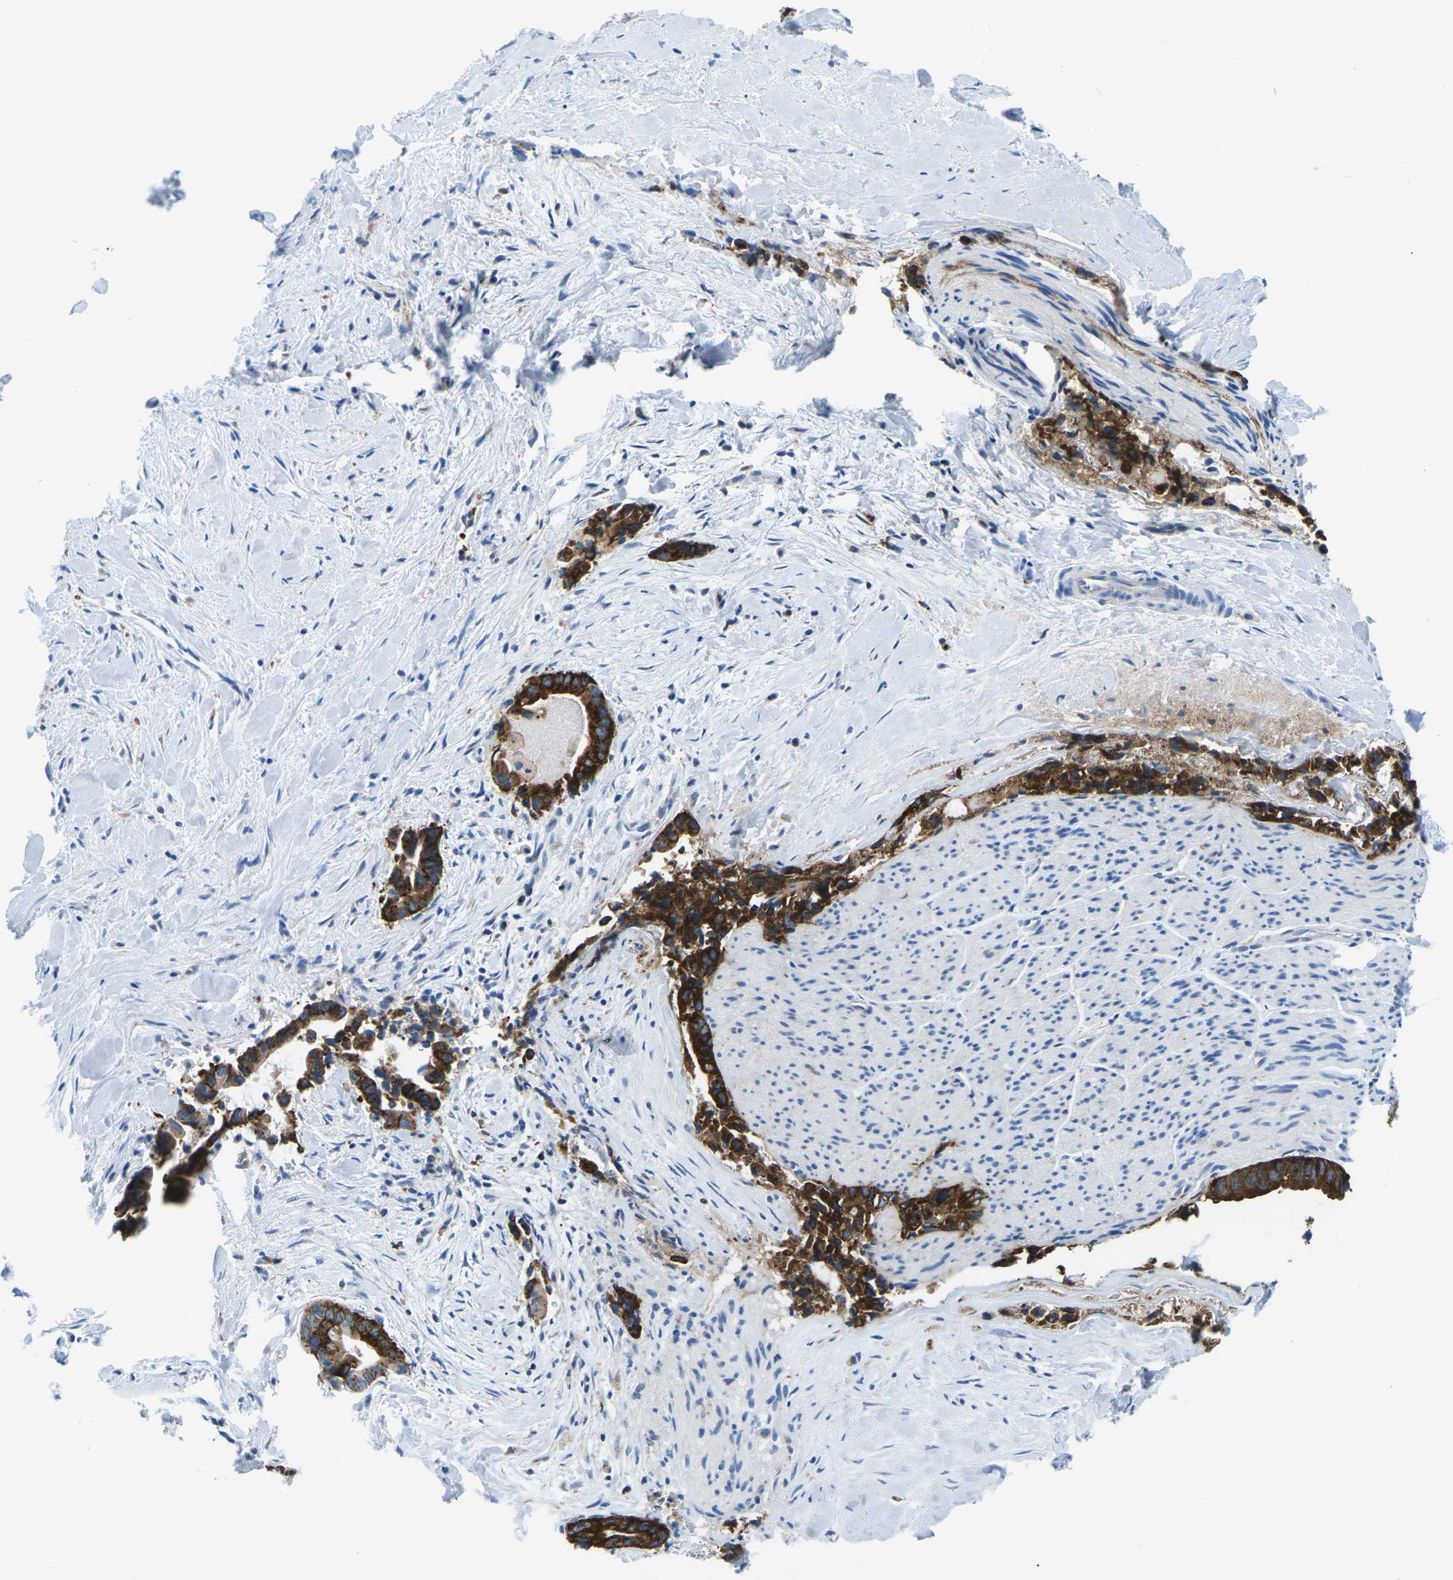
{"staining": {"intensity": "strong", "quantity": ">75%", "location": "cytoplasmic/membranous"}, "tissue": "liver cancer", "cell_type": "Tumor cells", "image_type": "cancer", "snomed": [{"axis": "morphology", "description": "Cholangiocarcinoma"}, {"axis": "topography", "description": "Liver"}], "caption": "About >75% of tumor cells in liver cholangiocarcinoma reveal strong cytoplasmic/membranous protein positivity as visualized by brown immunohistochemical staining.", "gene": "SYNGR2", "patient": {"sex": "female", "age": 55}}